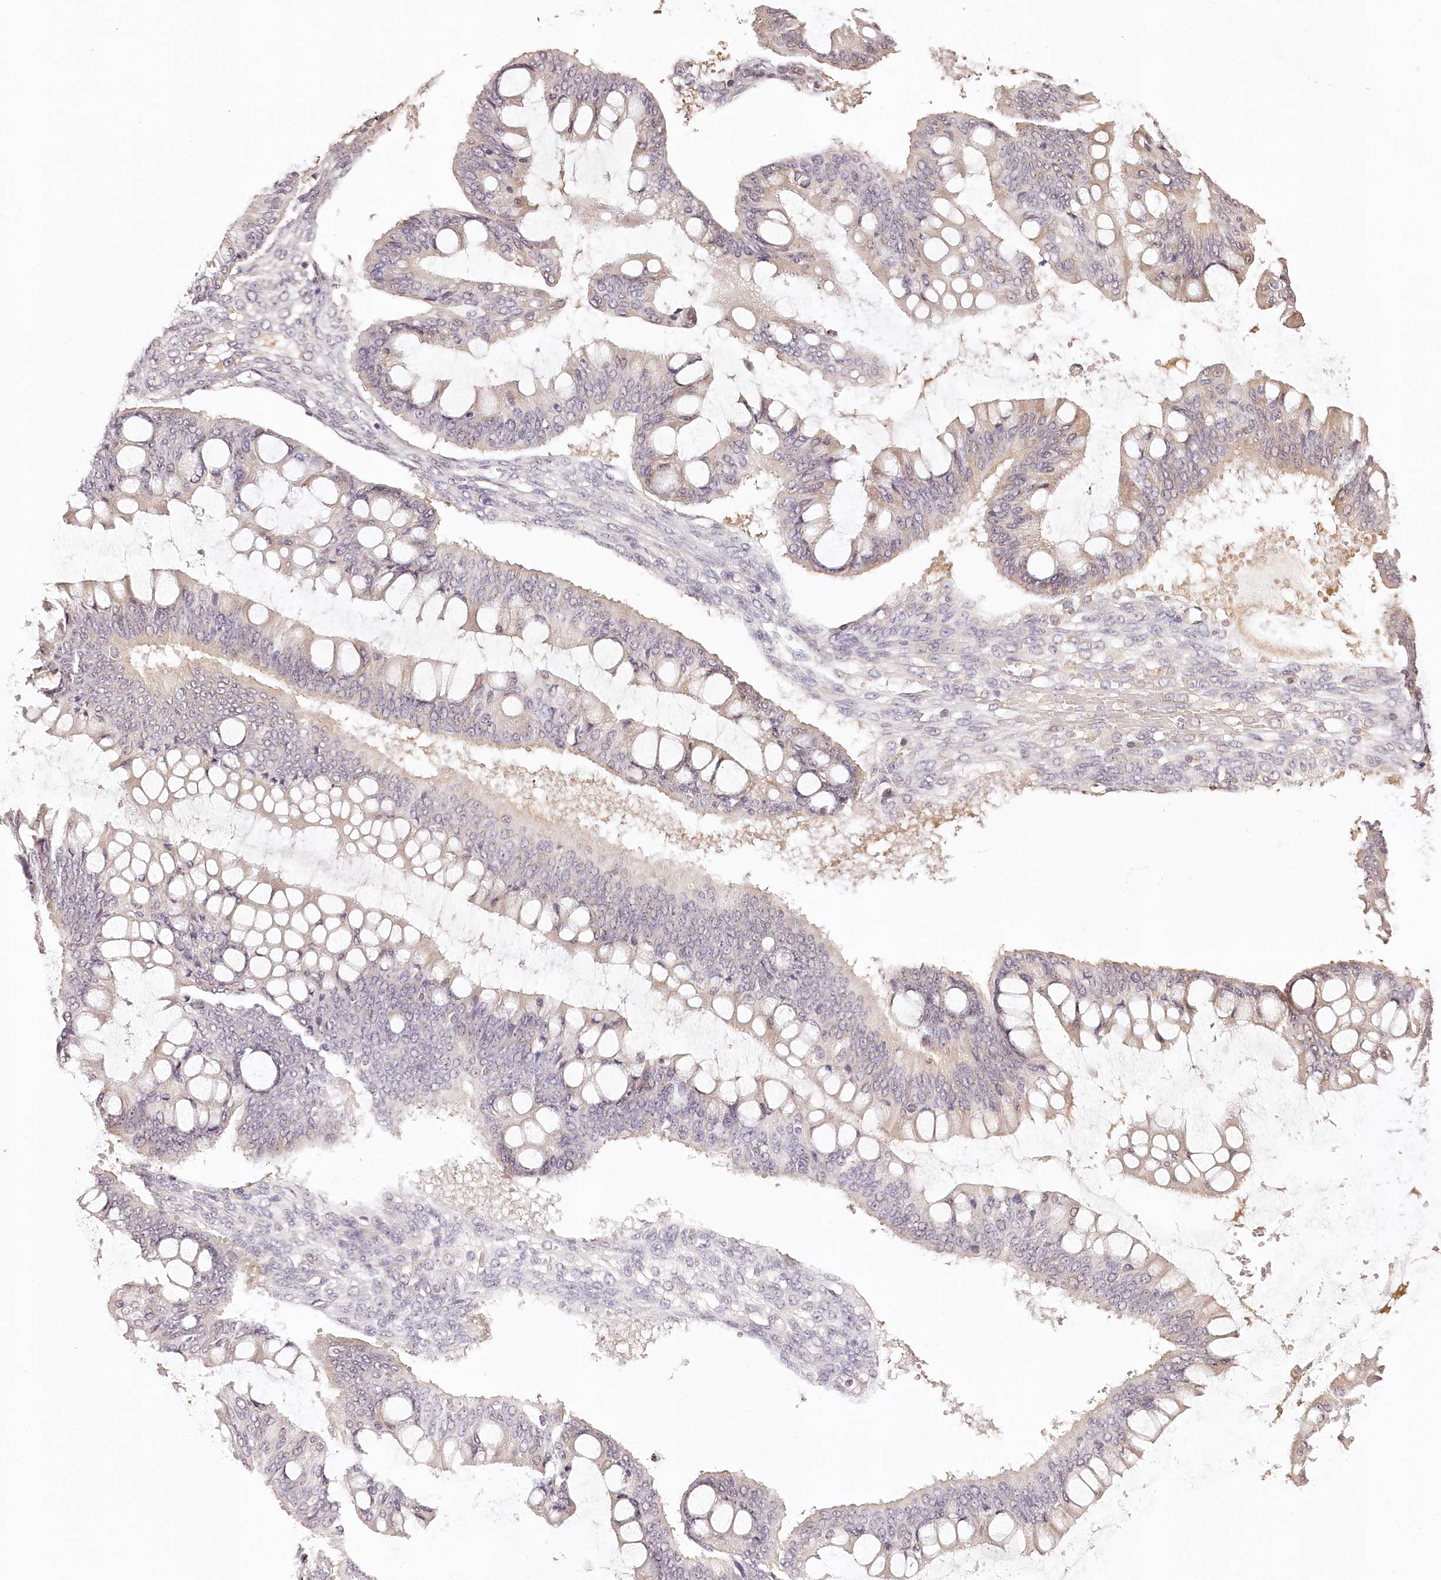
{"staining": {"intensity": "negative", "quantity": "none", "location": "none"}, "tissue": "ovarian cancer", "cell_type": "Tumor cells", "image_type": "cancer", "snomed": [{"axis": "morphology", "description": "Cystadenocarcinoma, mucinous, NOS"}, {"axis": "topography", "description": "Ovary"}], "caption": "There is no significant staining in tumor cells of mucinous cystadenocarcinoma (ovarian).", "gene": "SYNGR1", "patient": {"sex": "female", "age": 73}}